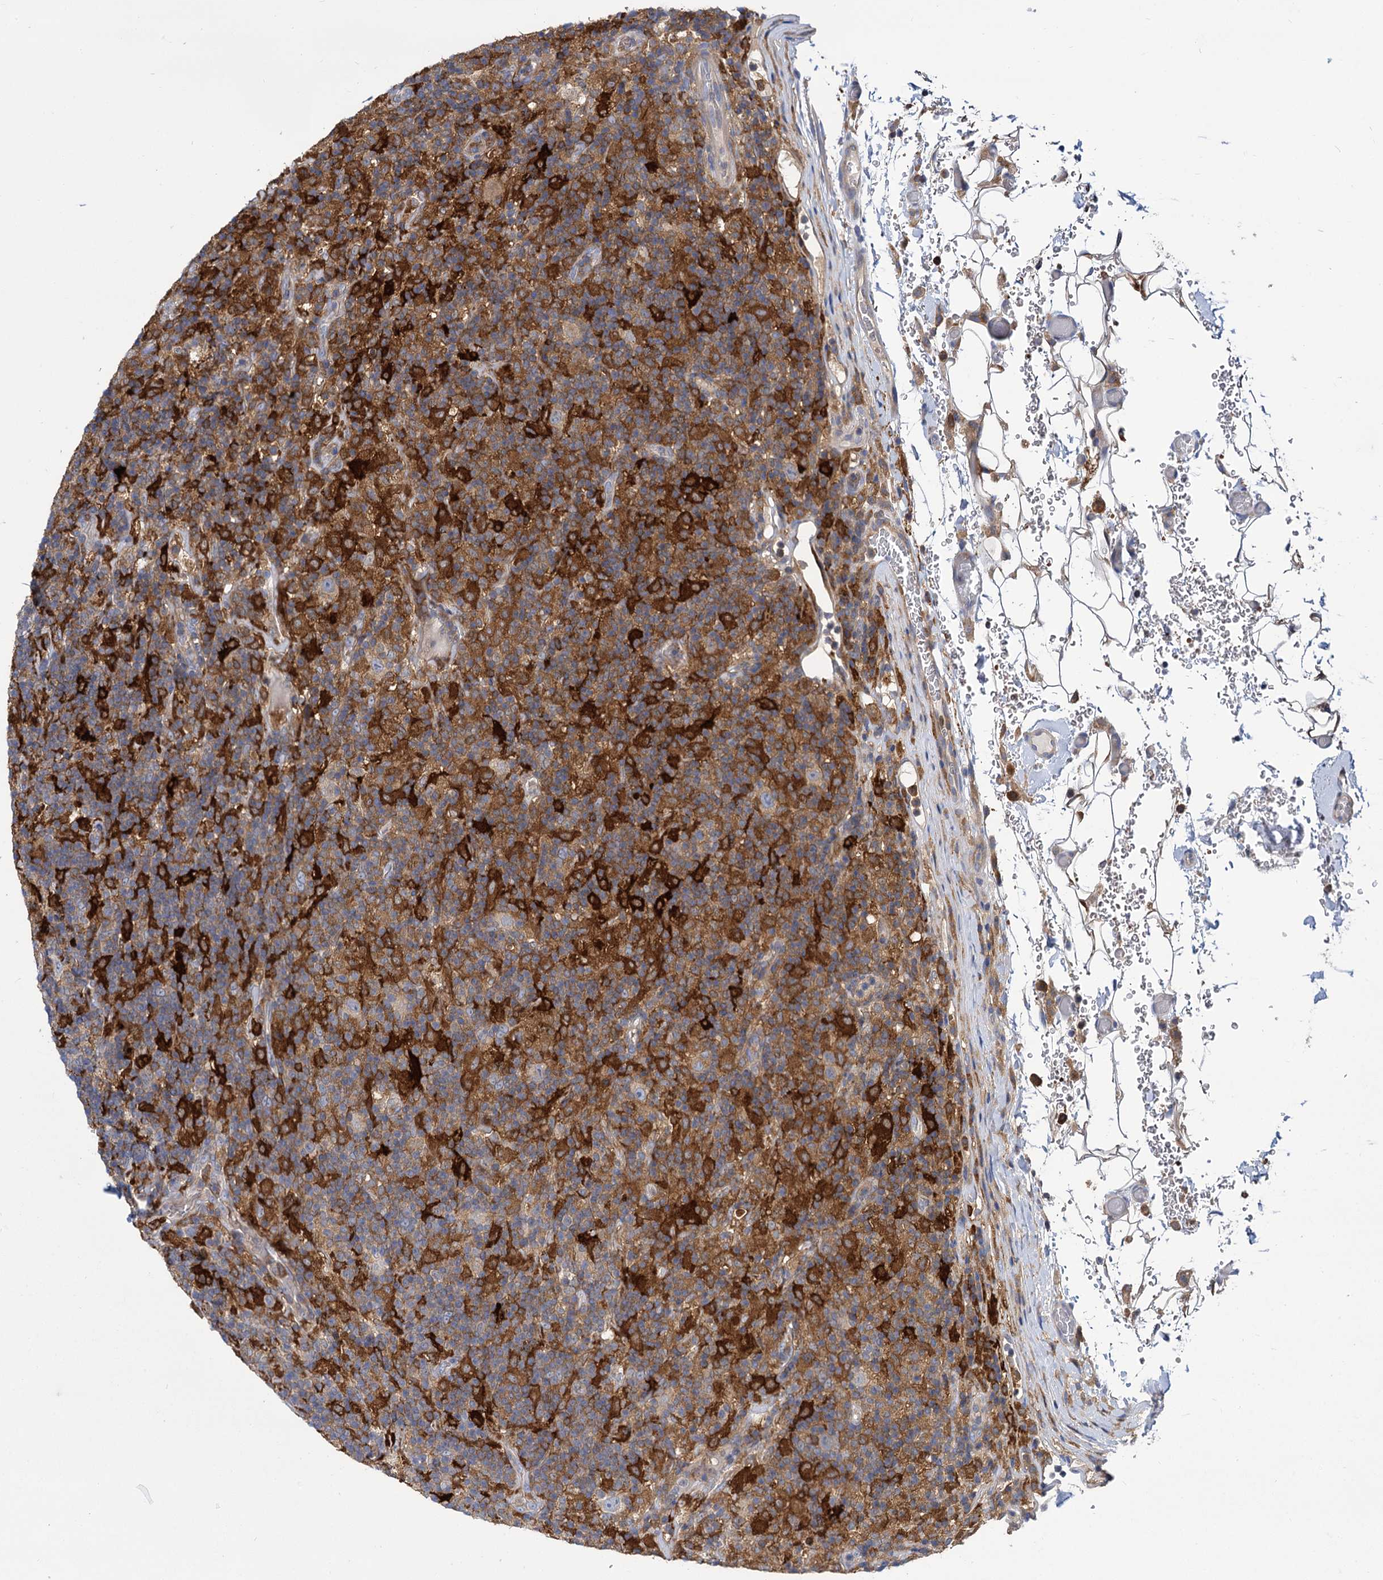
{"staining": {"intensity": "weak", "quantity": "25%-75%", "location": "cytoplasmic/membranous"}, "tissue": "lymphoma", "cell_type": "Tumor cells", "image_type": "cancer", "snomed": [{"axis": "morphology", "description": "Hodgkin's disease, NOS"}, {"axis": "topography", "description": "Lymph node"}], "caption": "This is an image of IHC staining of Hodgkin's disease, which shows weak expression in the cytoplasmic/membranous of tumor cells.", "gene": "GCLC", "patient": {"sex": "male", "age": 70}}